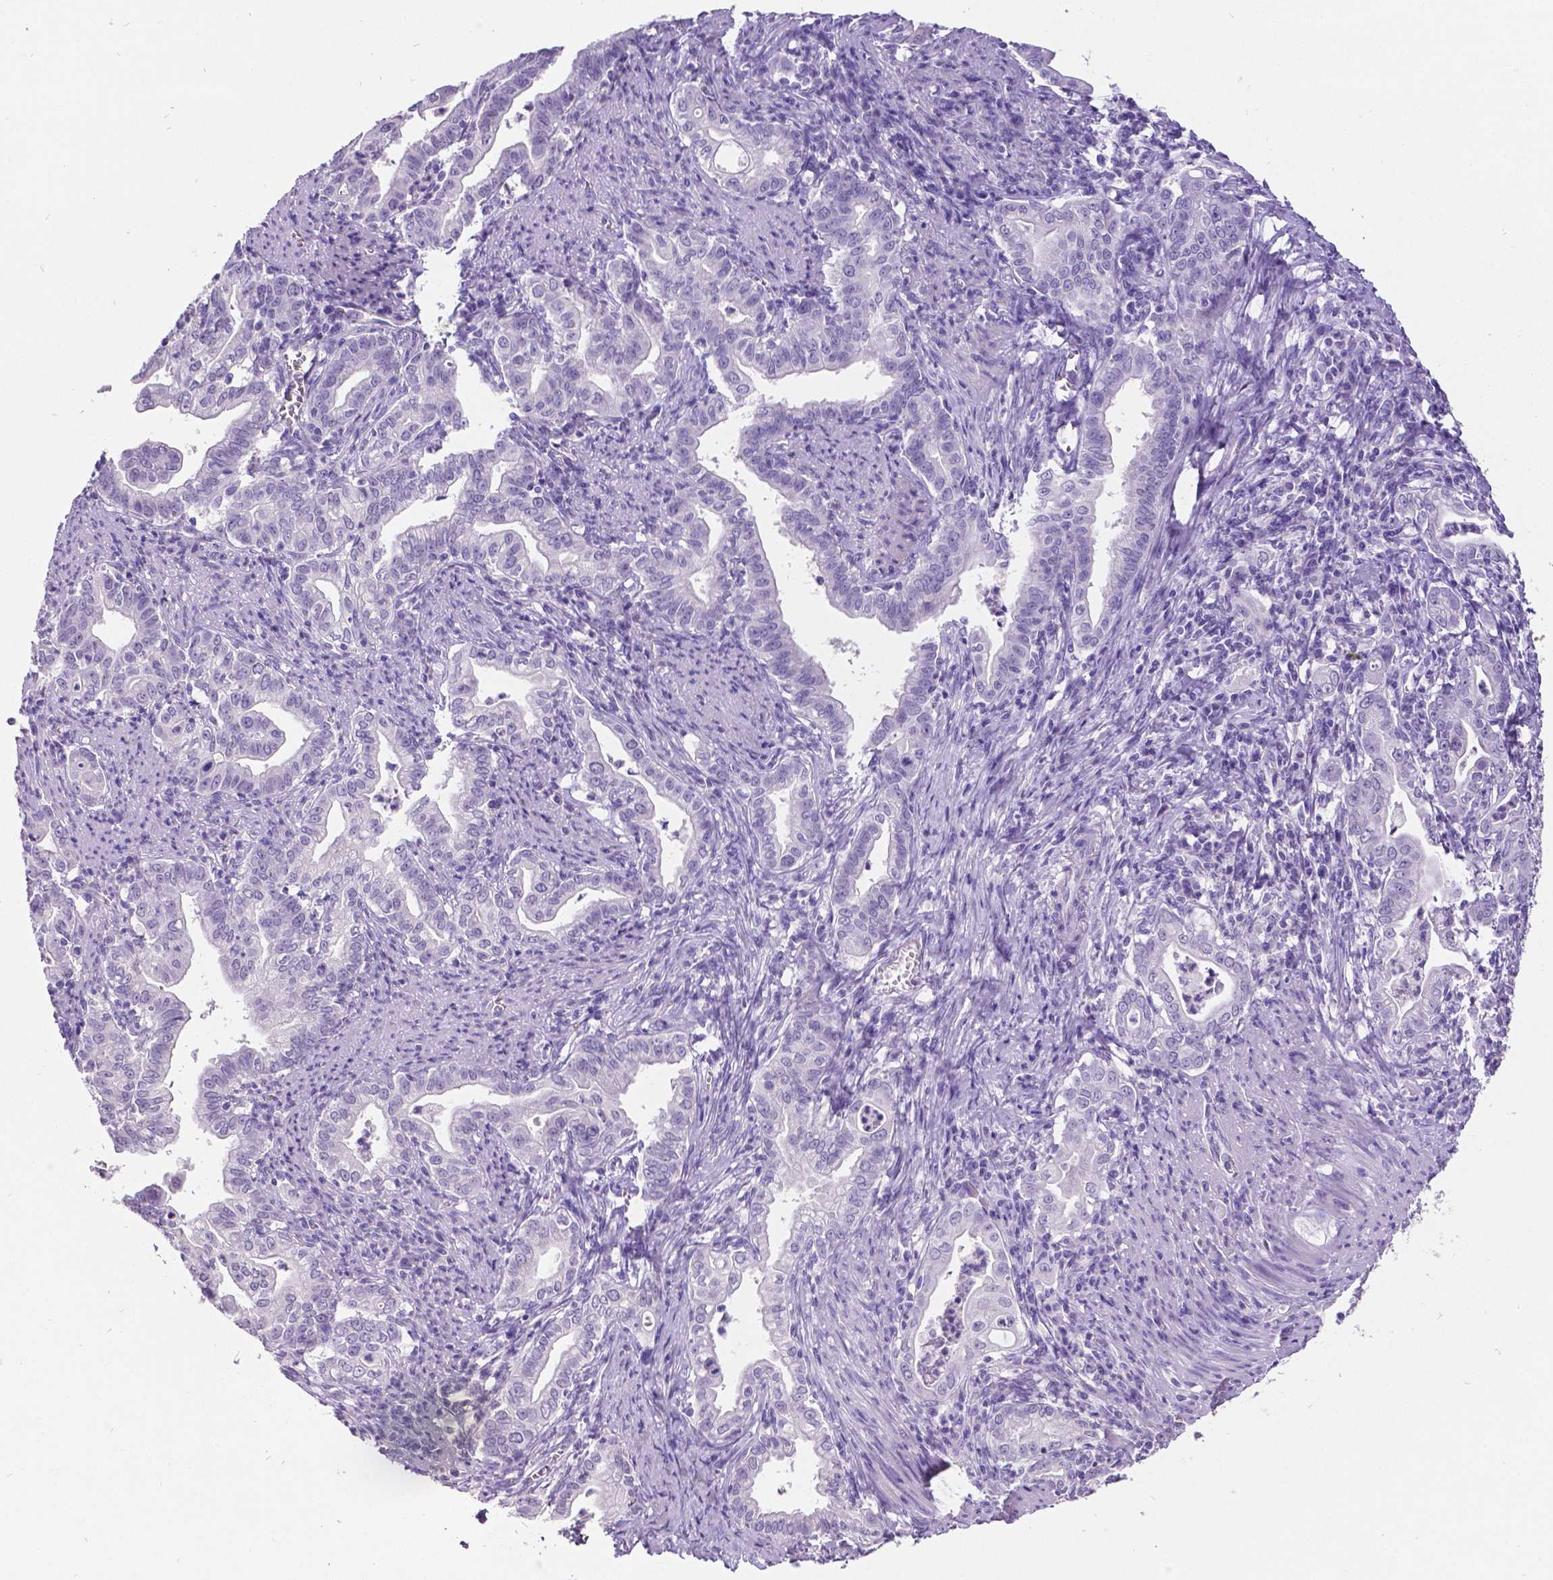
{"staining": {"intensity": "negative", "quantity": "none", "location": "none"}, "tissue": "stomach cancer", "cell_type": "Tumor cells", "image_type": "cancer", "snomed": [{"axis": "morphology", "description": "Adenocarcinoma, NOS"}, {"axis": "topography", "description": "Stomach, upper"}], "caption": "Micrograph shows no significant protein expression in tumor cells of stomach adenocarcinoma.", "gene": "SATB2", "patient": {"sex": "female", "age": 79}}